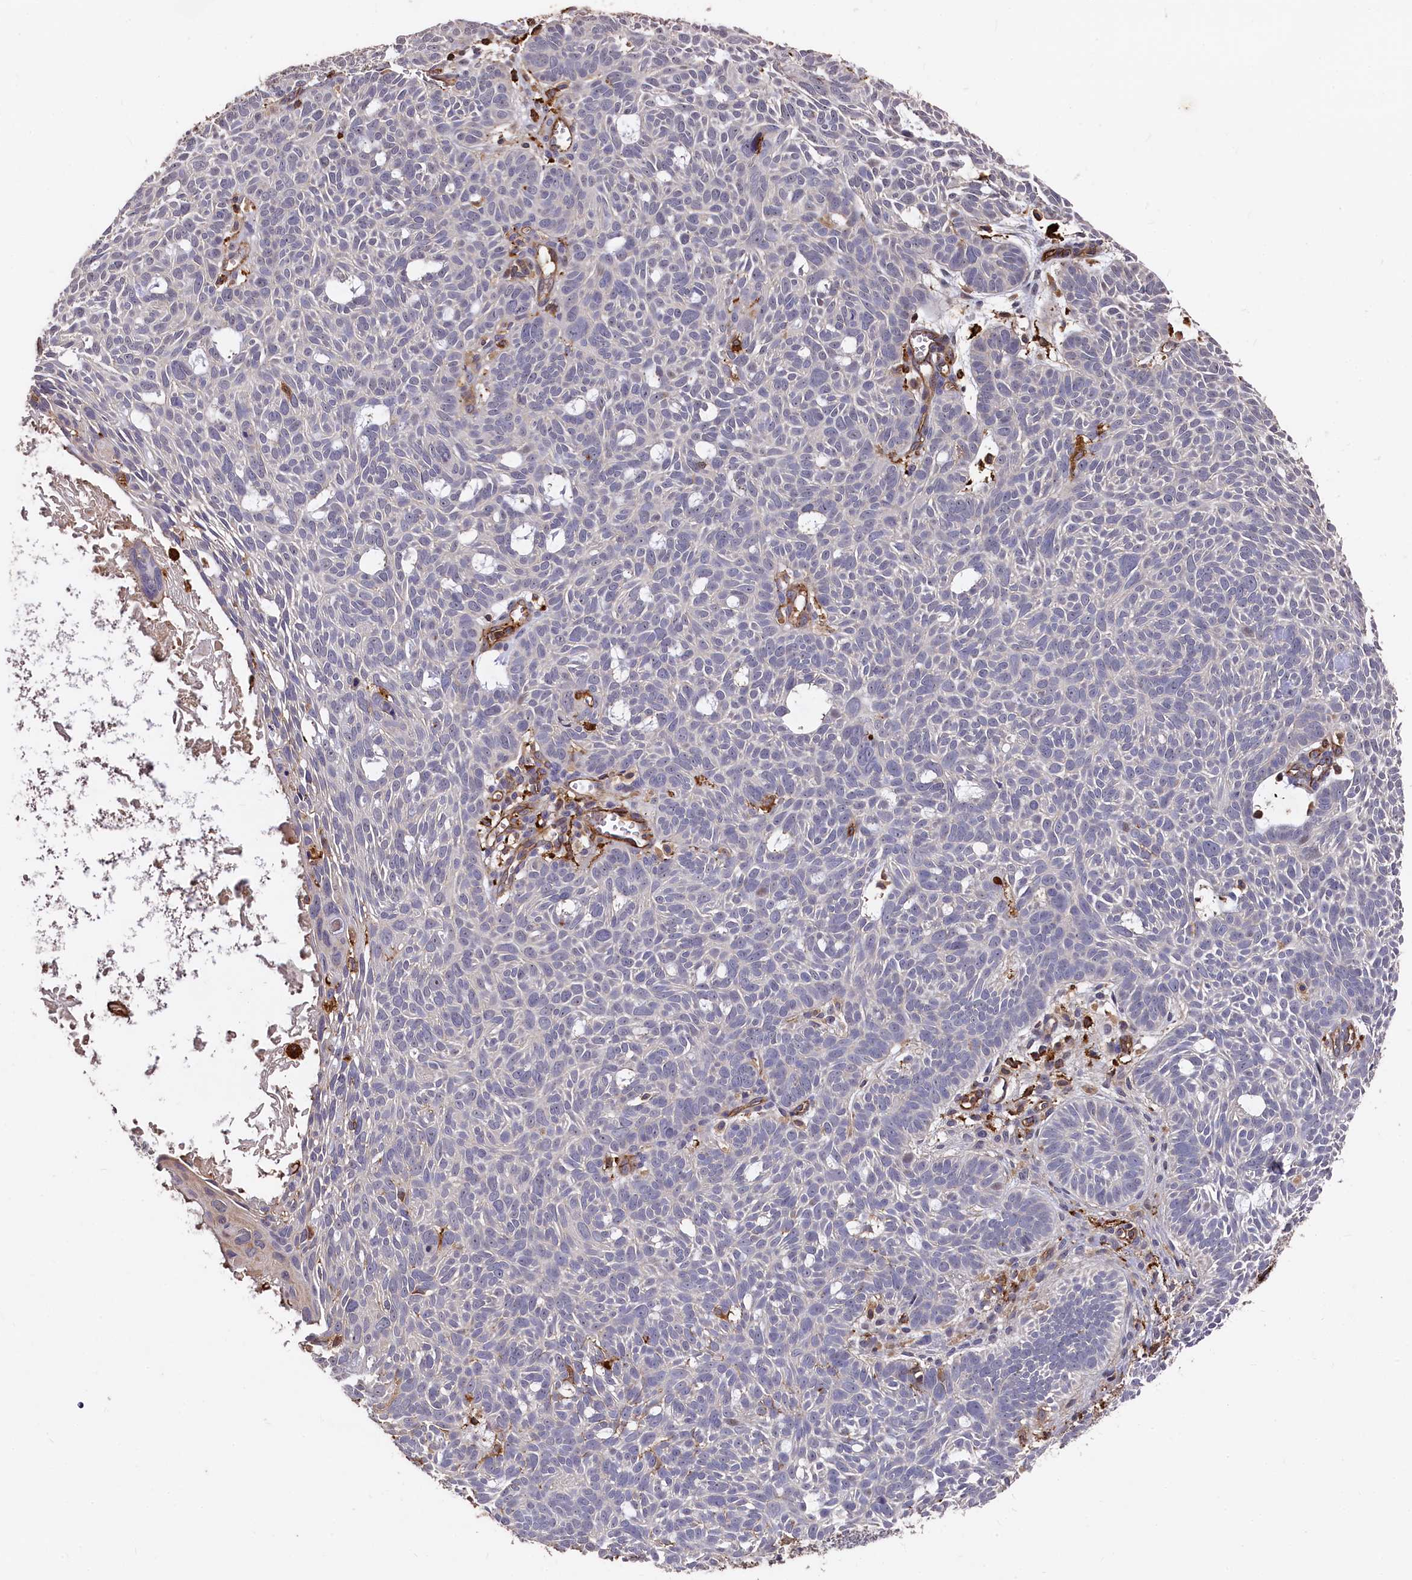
{"staining": {"intensity": "negative", "quantity": "none", "location": "none"}, "tissue": "skin cancer", "cell_type": "Tumor cells", "image_type": "cancer", "snomed": [{"axis": "morphology", "description": "Basal cell carcinoma"}, {"axis": "topography", "description": "Skin"}], "caption": "The micrograph displays no staining of tumor cells in skin cancer.", "gene": "PLEKHO2", "patient": {"sex": "male", "age": 69}}